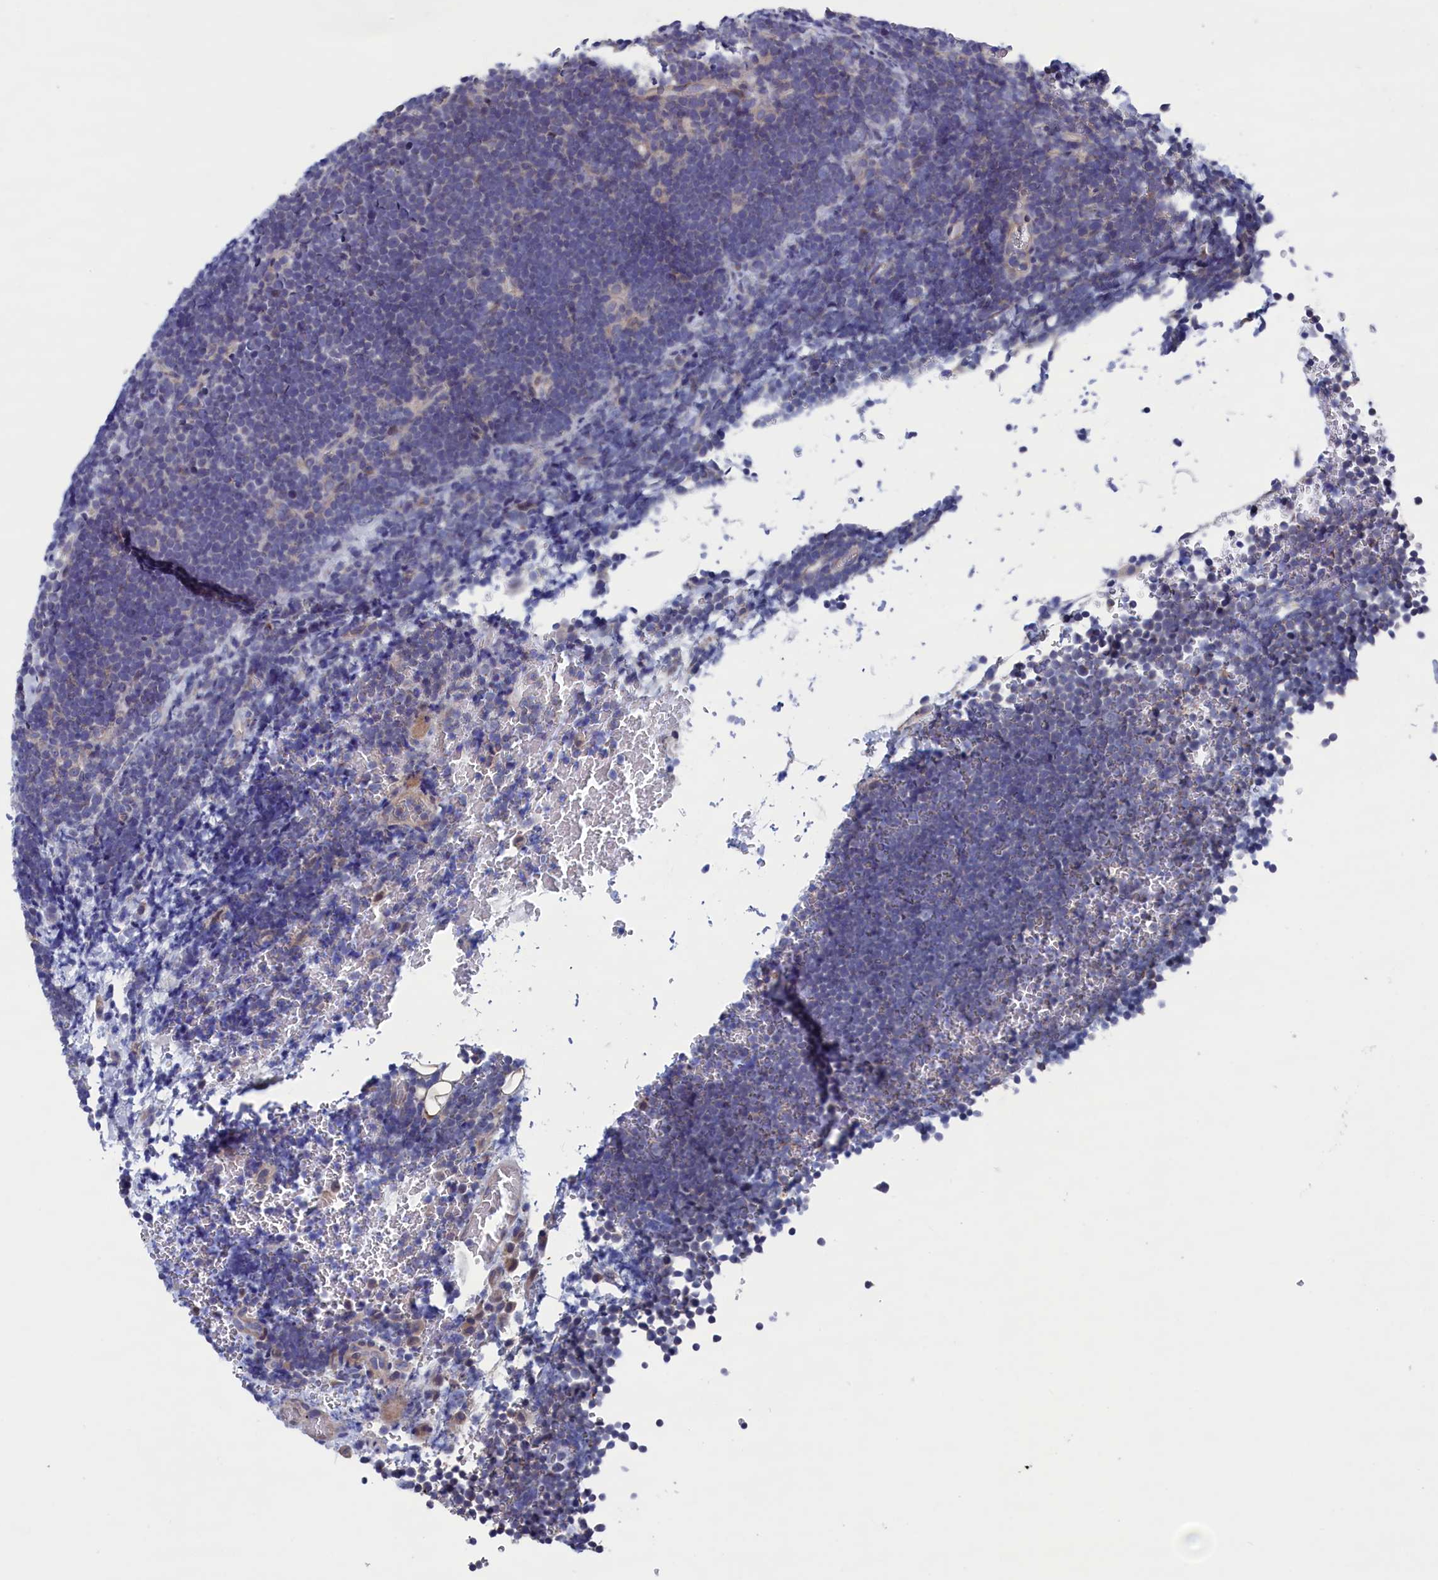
{"staining": {"intensity": "negative", "quantity": "none", "location": "none"}, "tissue": "lymphoma", "cell_type": "Tumor cells", "image_type": "cancer", "snomed": [{"axis": "morphology", "description": "Malignant lymphoma, non-Hodgkin's type, High grade"}, {"axis": "topography", "description": "Lymph node"}], "caption": "Tumor cells show no significant staining in lymphoma.", "gene": "SPATA13", "patient": {"sex": "male", "age": 13}}